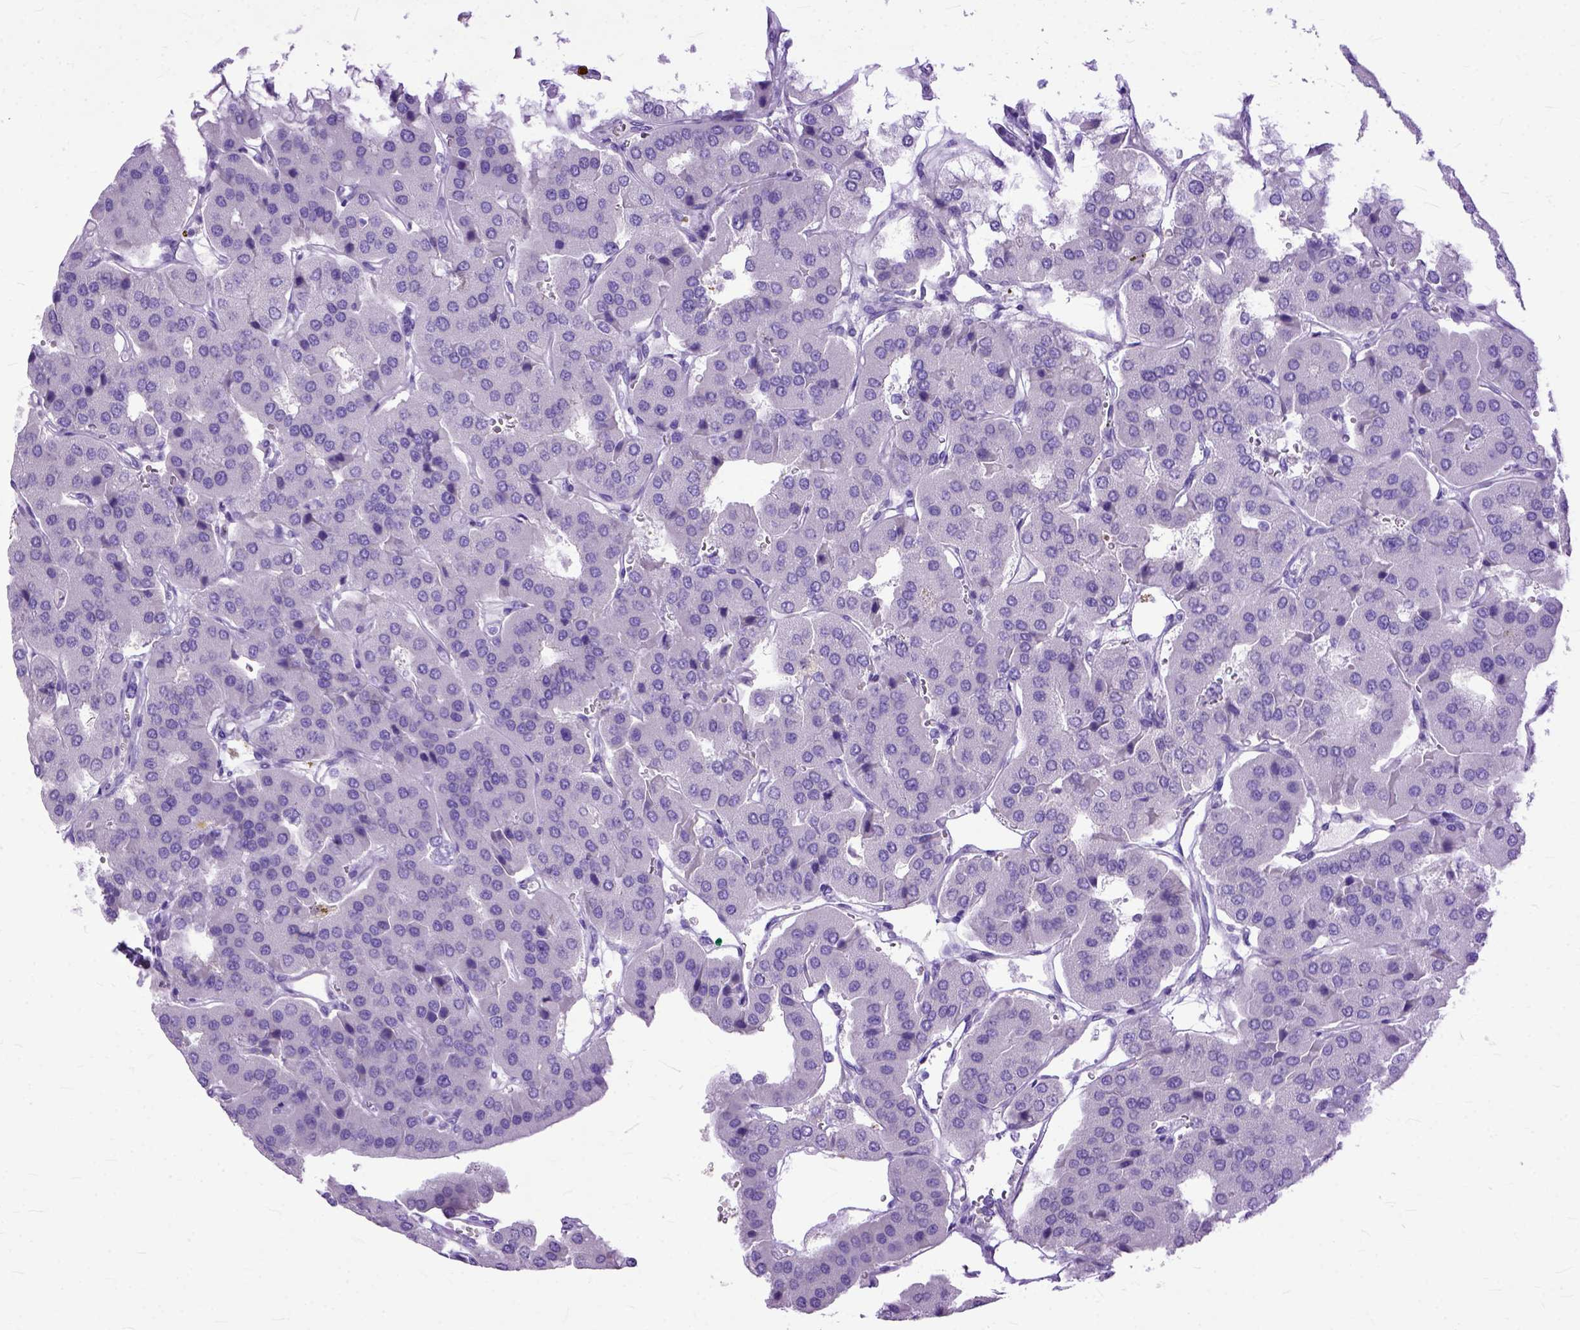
{"staining": {"intensity": "negative", "quantity": "none", "location": "none"}, "tissue": "parathyroid gland", "cell_type": "Glandular cells", "image_type": "normal", "snomed": [{"axis": "morphology", "description": "Normal tissue, NOS"}, {"axis": "morphology", "description": "Adenoma, NOS"}, {"axis": "topography", "description": "Parathyroid gland"}], "caption": "This is an immunohistochemistry micrograph of unremarkable human parathyroid gland. There is no staining in glandular cells.", "gene": "GNGT1", "patient": {"sex": "female", "age": 86}}